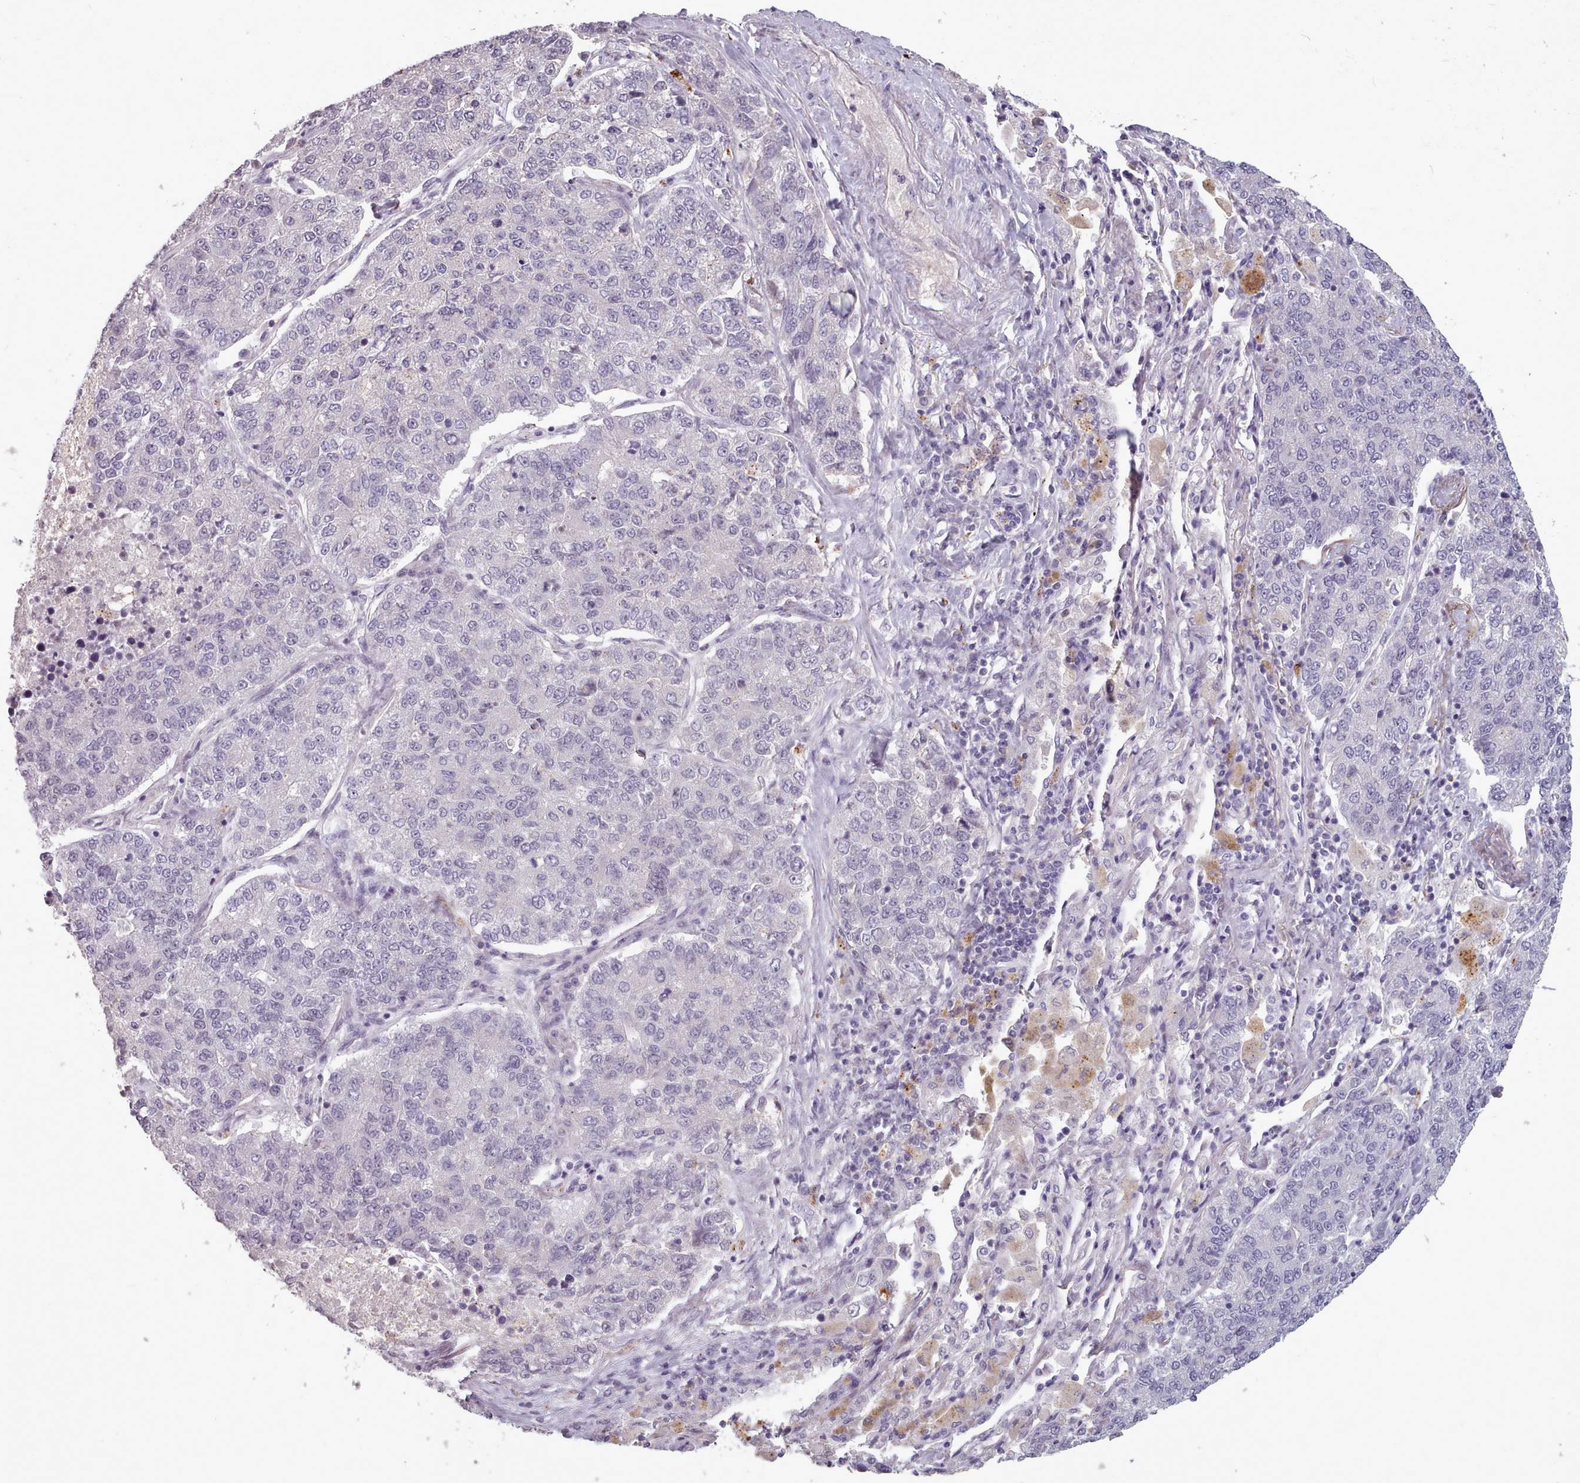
{"staining": {"intensity": "negative", "quantity": "none", "location": "none"}, "tissue": "lung cancer", "cell_type": "Tumor cells", "image_type": "cancer", "snomed": [{"axis": "morphology", "description": "Adenocarcinoma, NOS"}, {"axis": "topography", "description": "Lung"}], "caption": "High magnification brightfield microscopy of adenocarcinoma (lung) stained with DAB (3,3'-diaminobenzidine) (brown) and counterstained with hematoxylin (blue): tumor cells show no significant expression. Nuclei are stained in blue.", "gene": "PBX4", "patient": {"sex": "male", "age": 49}}